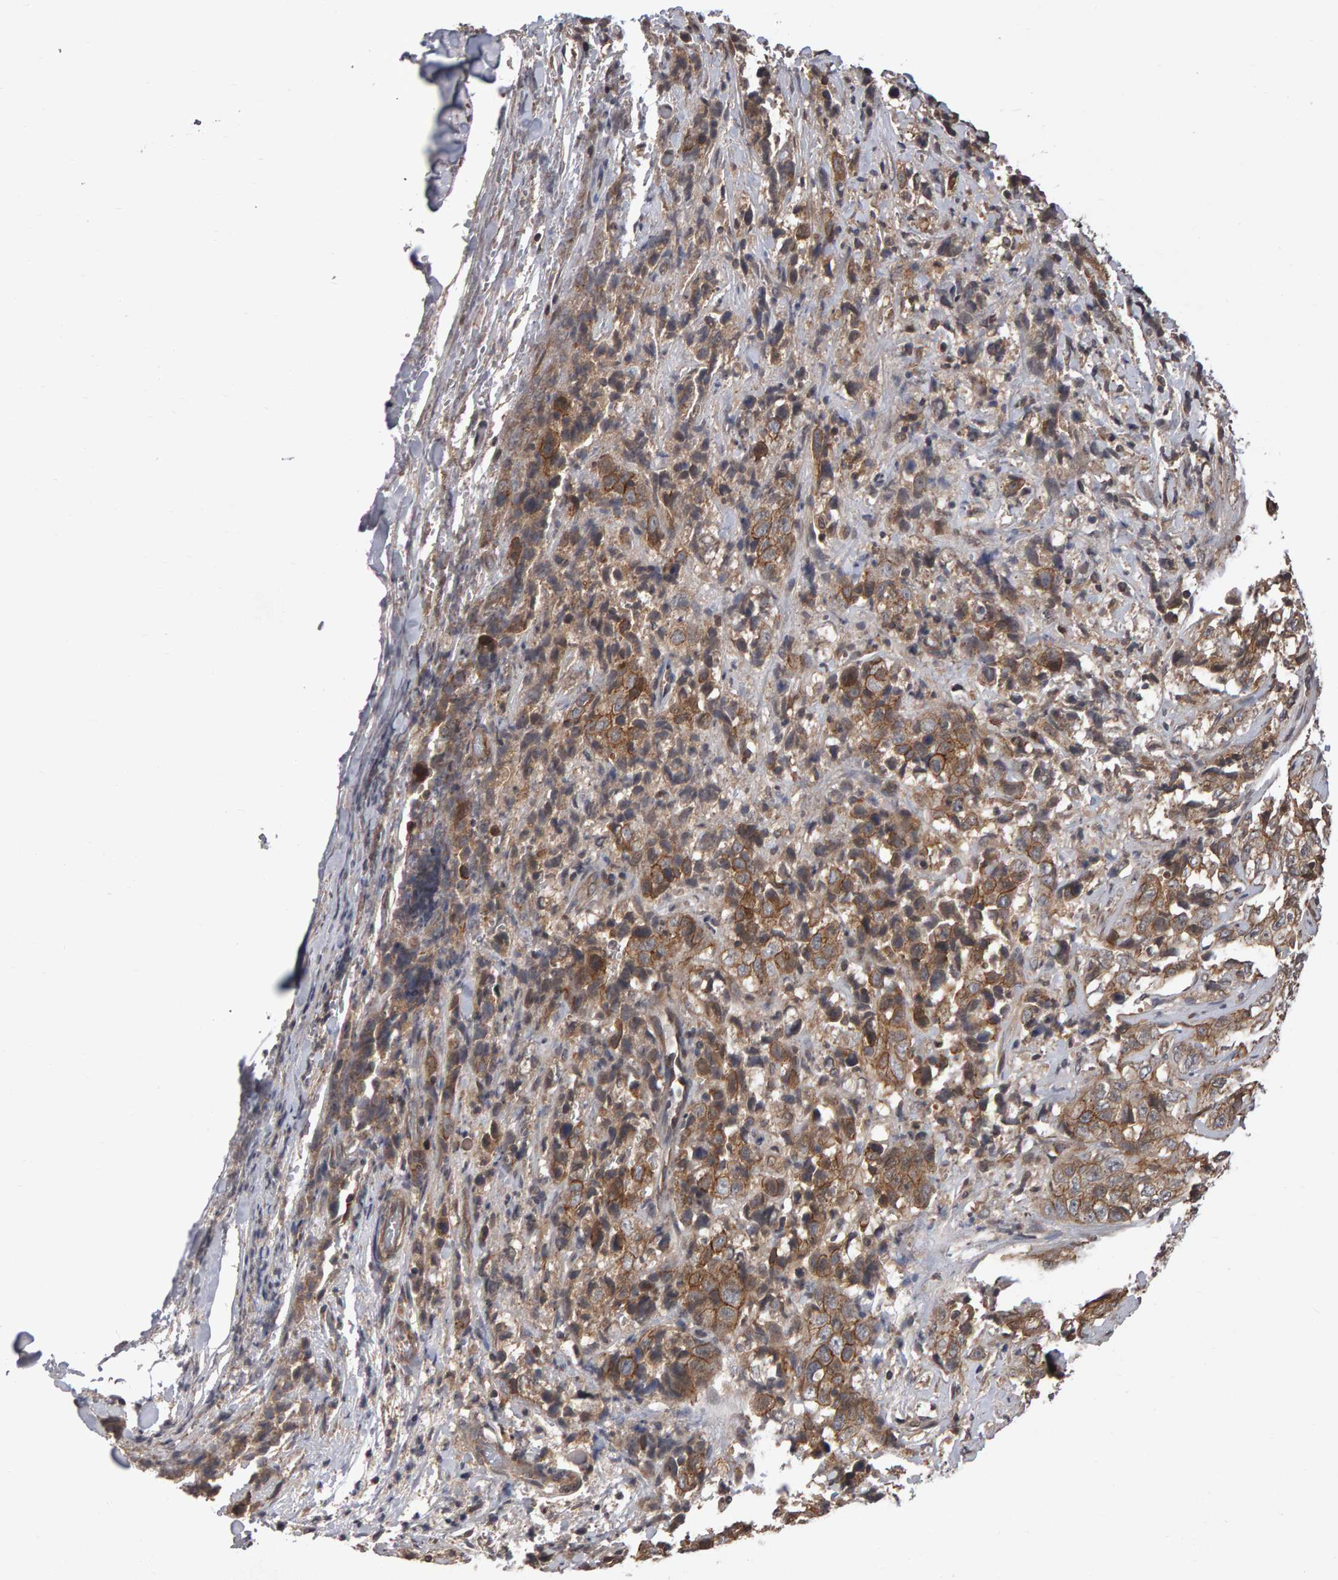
{"staining": {"intensity": "moderate", "quantity": ">75%", "location": "cytoplasmic/membranous"}, "tissue": "stomach cancer", "cell_type": "Tumor cells", "image_type": "cancer", "snomed": [{"axis": "morphology", "description": "Adenocarcinoma, NOS"}, {"axis": "topography", "description": "Stomach"}], "caption": "The histopathology image displays a brown stain indicating the presence of a protein in the cytoplasmic/membranous of tumor cells in stomach adenocarcinoma.", "gene": "SCRIB", "patient": {"sex": "male", "age": 48}}